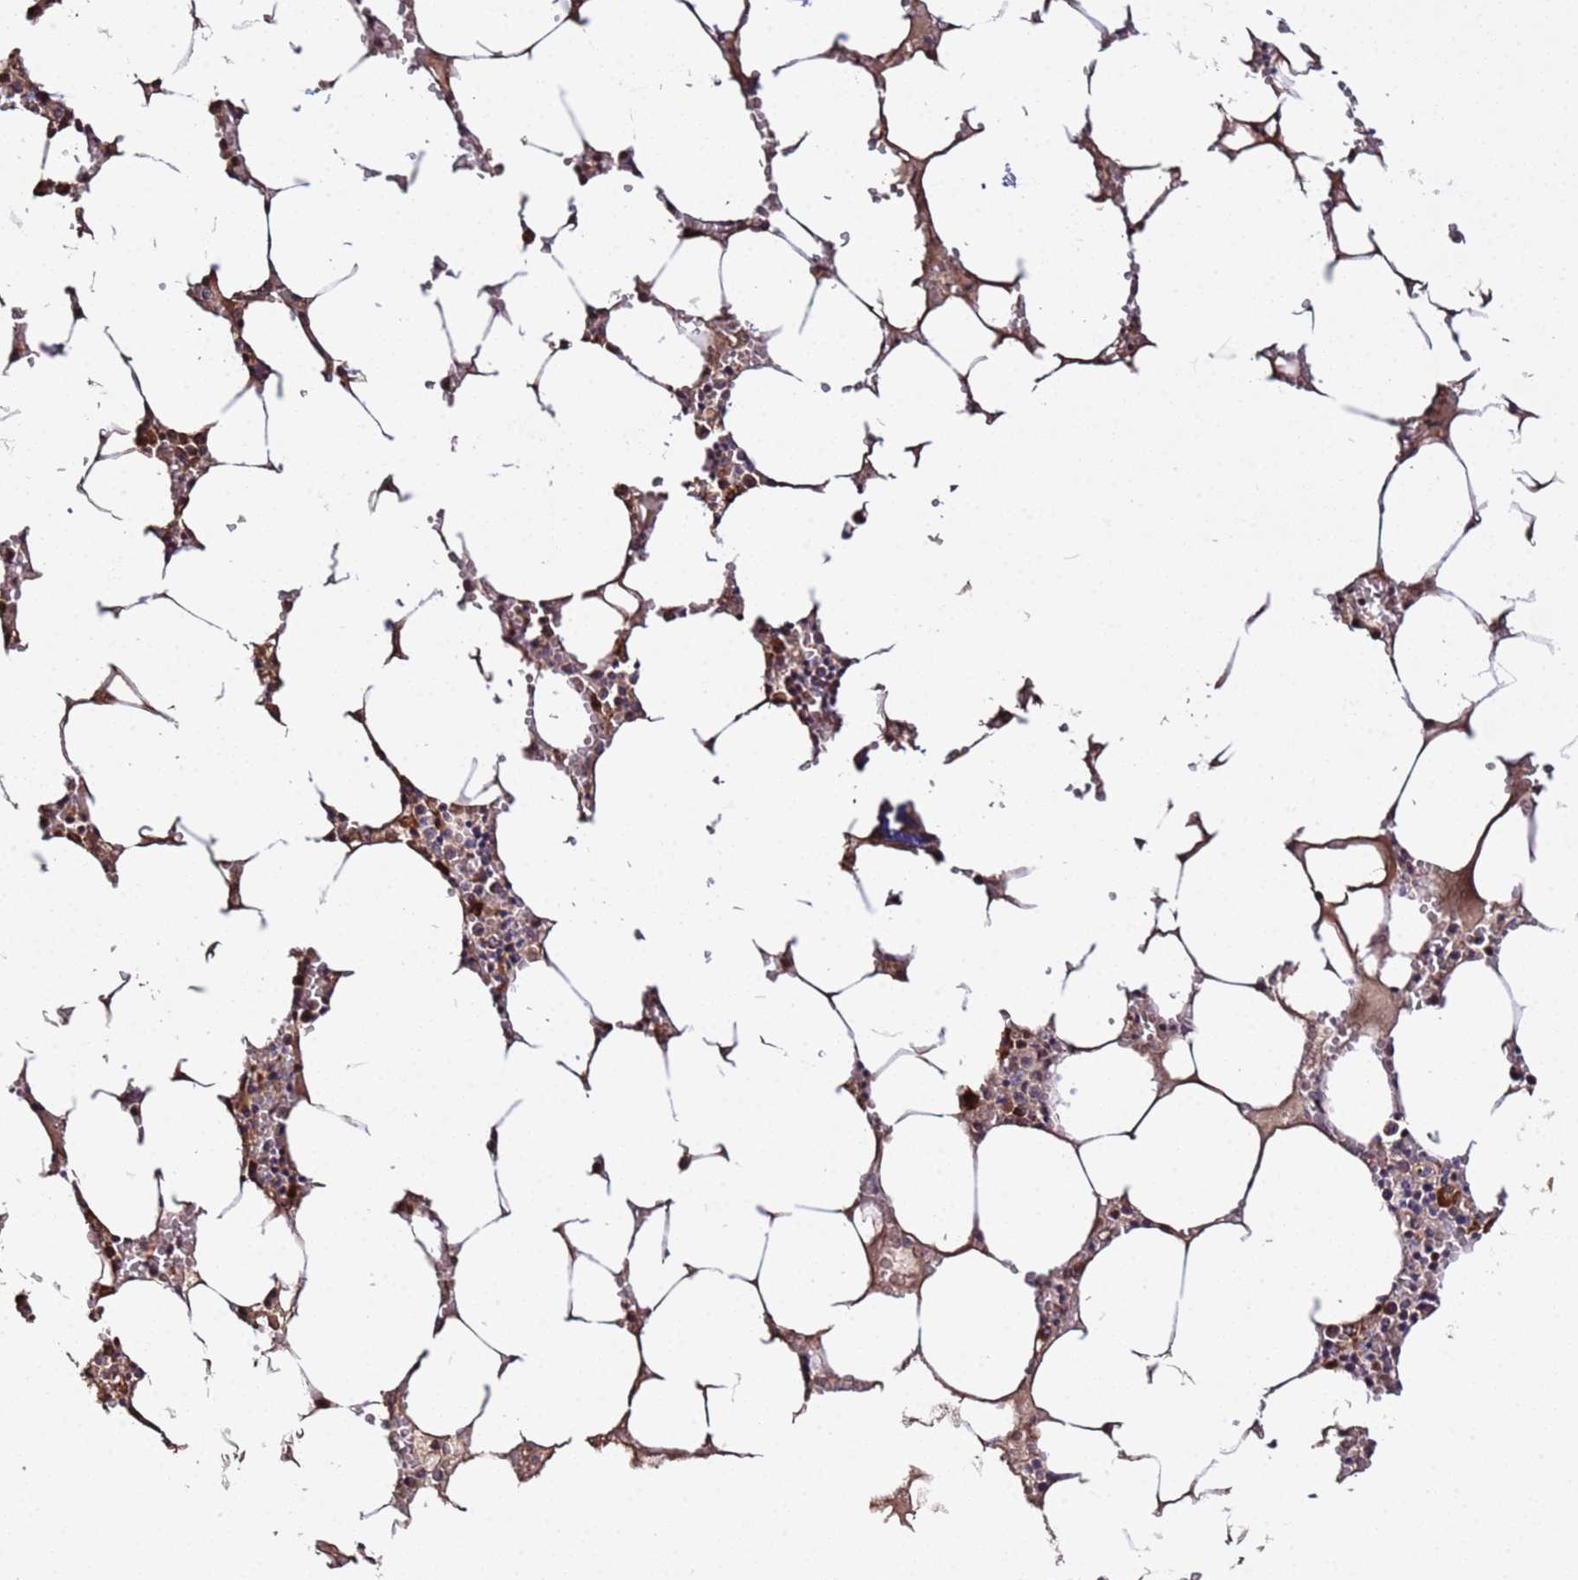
{"staining": {"intensity": "strong", "quantity": "<25%", "location": "cytoplasmic/membranous,nuclear"}, "tissue": "bone marrow", "cell_type": "Hematopoietic cells", "image_type": "normal", "snomed": [{"axis": "morphology", "description": "Normal tissue, NOS"}, {"axis": "topography", "description": "Bone marrow"}], "caption": "Immunohistochemistry (IHC) micrograph of unremarkable bone marrow stained for a protein (brown), which exhibits medium levels of strong cytoplasmic/membranous,nuclear expression in about <25% of hematopoietic cells.", "gene": "WNK4", "patient": {"sex": "male", "age": 70}}